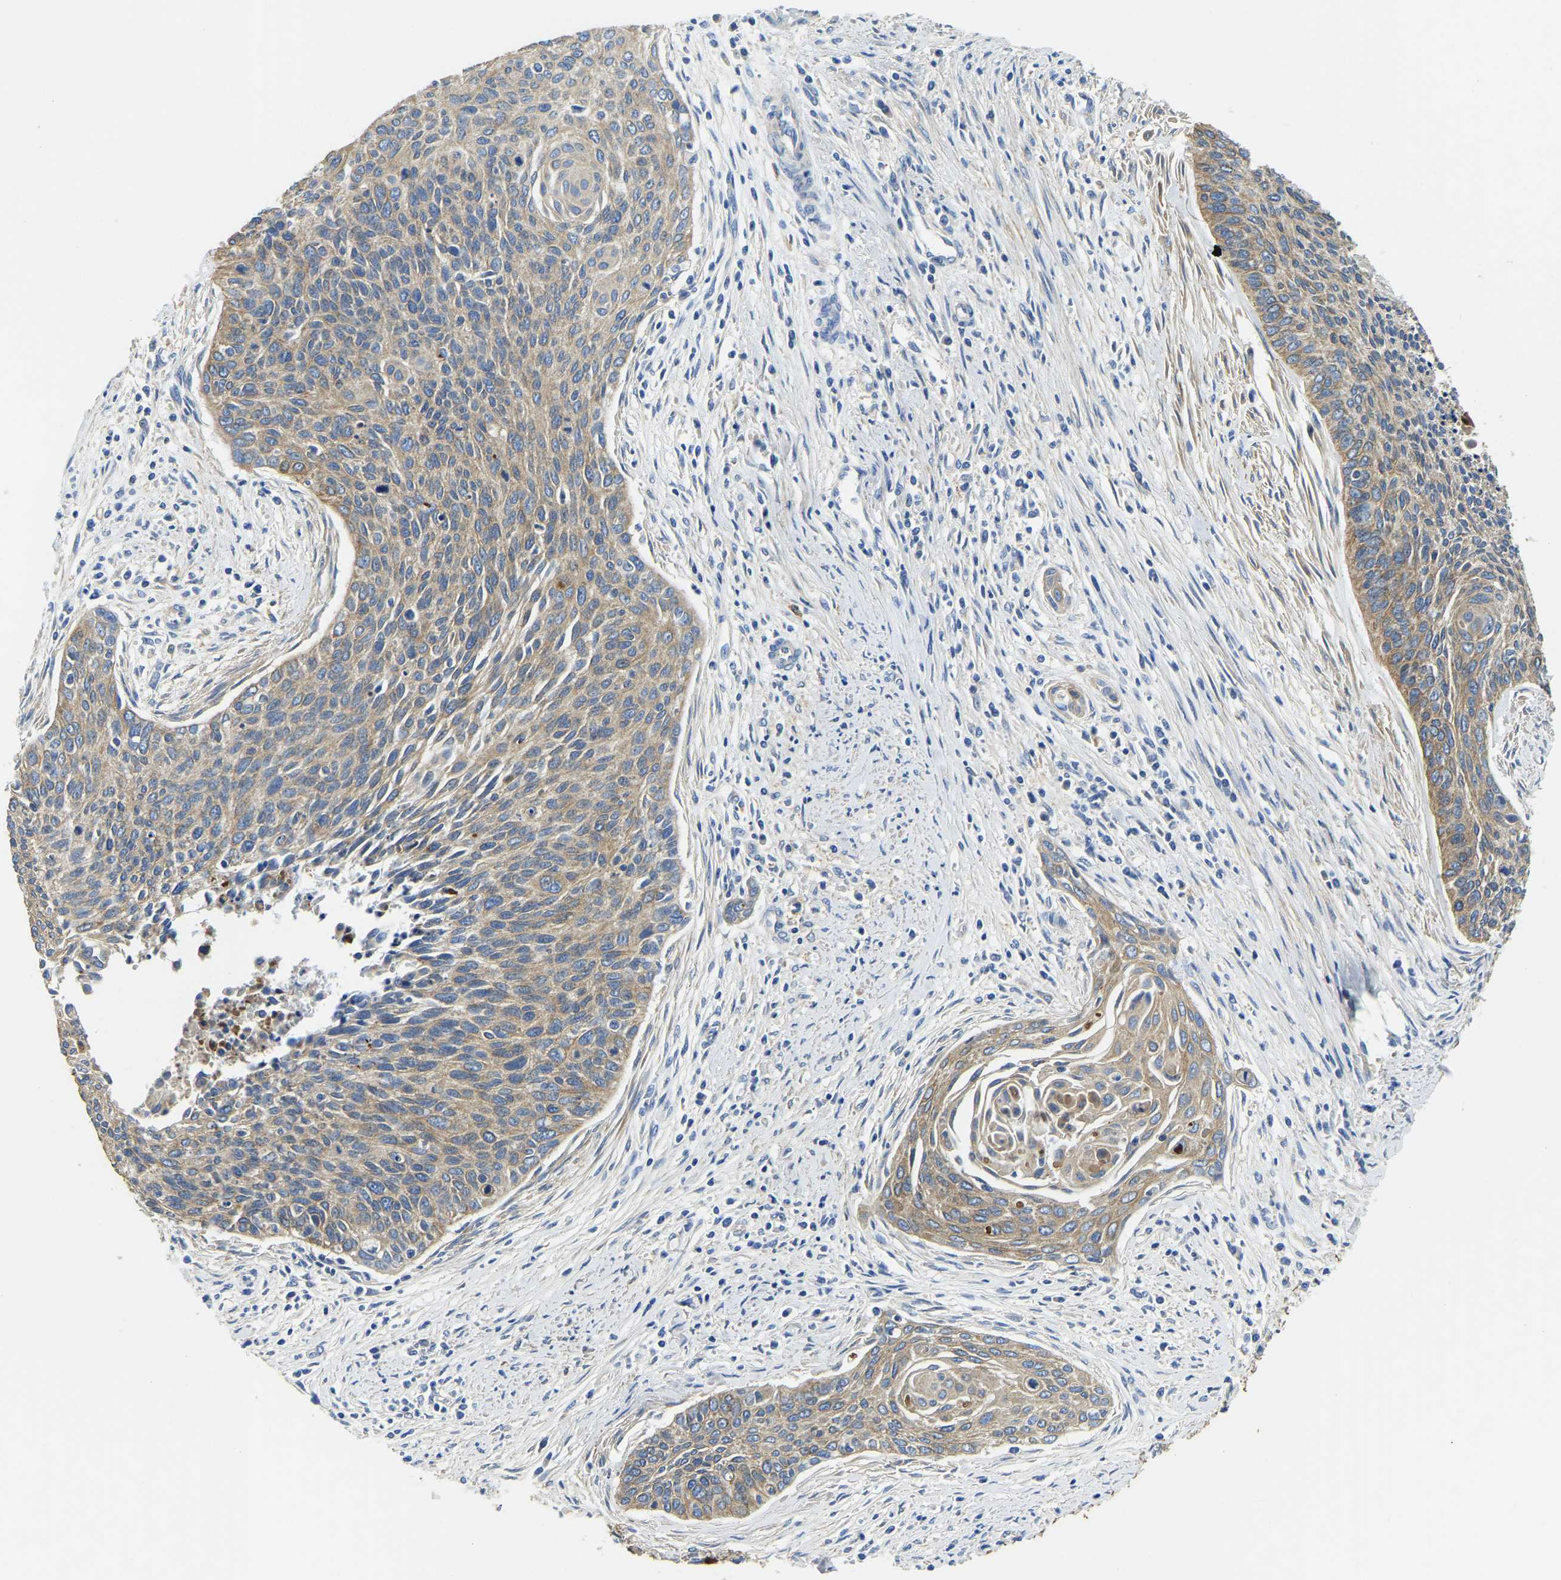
{"staining": {"intensity": "weak", "quantity": ">75%", "location": "cytoplasmic/membranous"}, "tissue": "cervical cancer", "cell_type": "Tumor cells", "image_type": "cancer", "snomed": [{"axis": "morphology", "description": "Squamous cell carcinoma, NOS"}, {"axis": "topography", "description": "Cervix"}], "caption": "Squamous cell carcinoma (cervical) tissue demonstrates weak cytoplasmic/membranous expression in about >75% of tumor cells", "gene": "STAT2", "patient": {"sex": "female", "age": 55}}